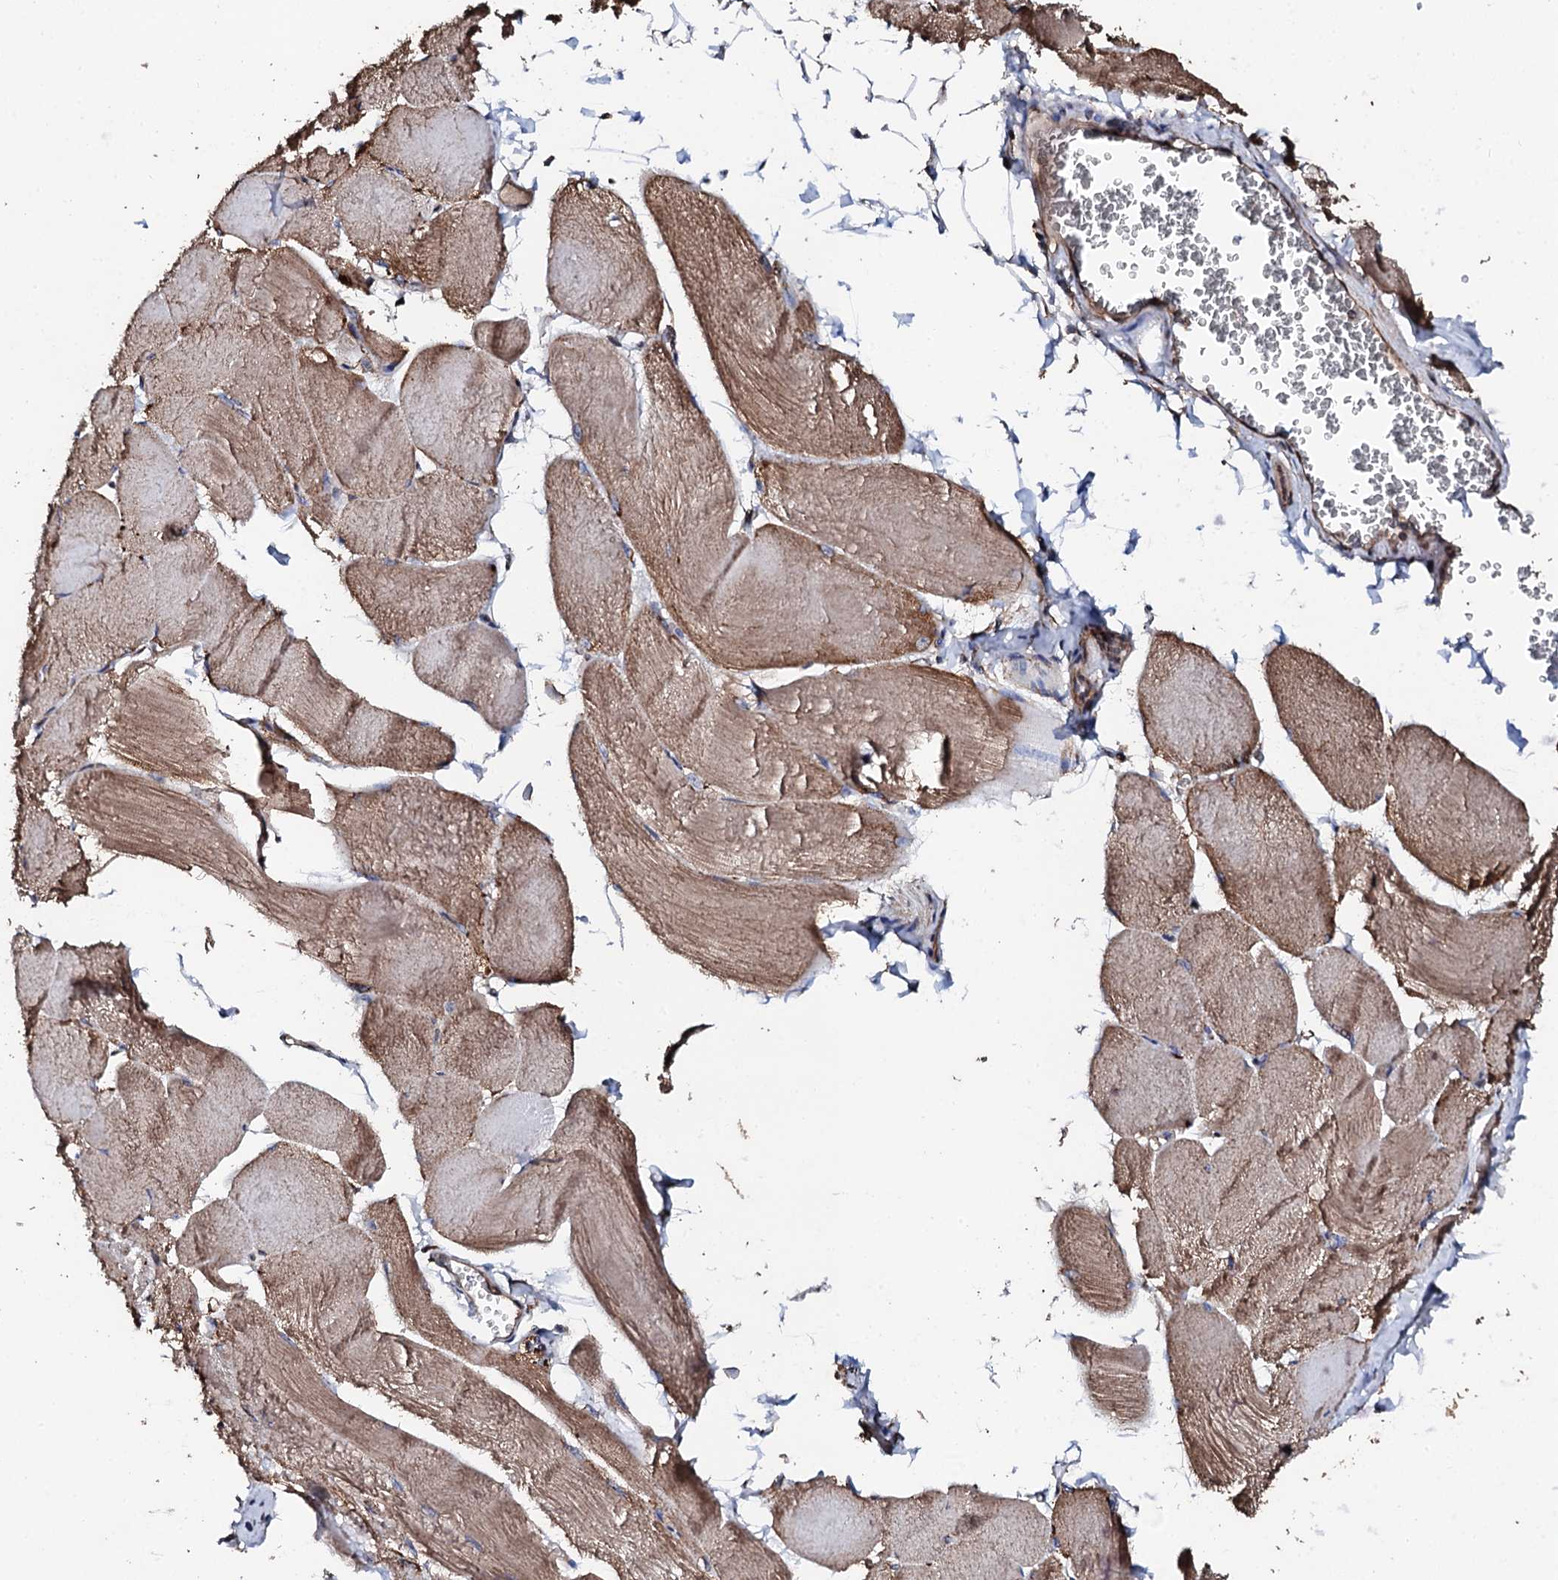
{"staining": {"intensity": "moderate", "quantity": ">75%", "location": "cytoplasmic/membranous"}, "tissue": "skeletal muscle", "cell_type": "Myocytes", "image_type": "normal", "snomed": [{"axis": "morphology", "description": "Normal tissue, NOS"}, {"axis": "morphology", "description": "Basal cell carcinoma"}, {"axis": "topography", "description": "Skeletal muscle"}], "caption": "IHC staining of unremarkable skeletal muscle, which demonstrates medium levels of moderate cytoplasmic/membranous staining in about >75% of myocytes indicating moderate cytoplasmic/membranous protein staining. The staining was performed using DAB (brown) for protein detection and nuclei were counterstained in hematoxylin (blue).", "gene": "CKAP5", "patient": {"sex": "female", "age": 64}}